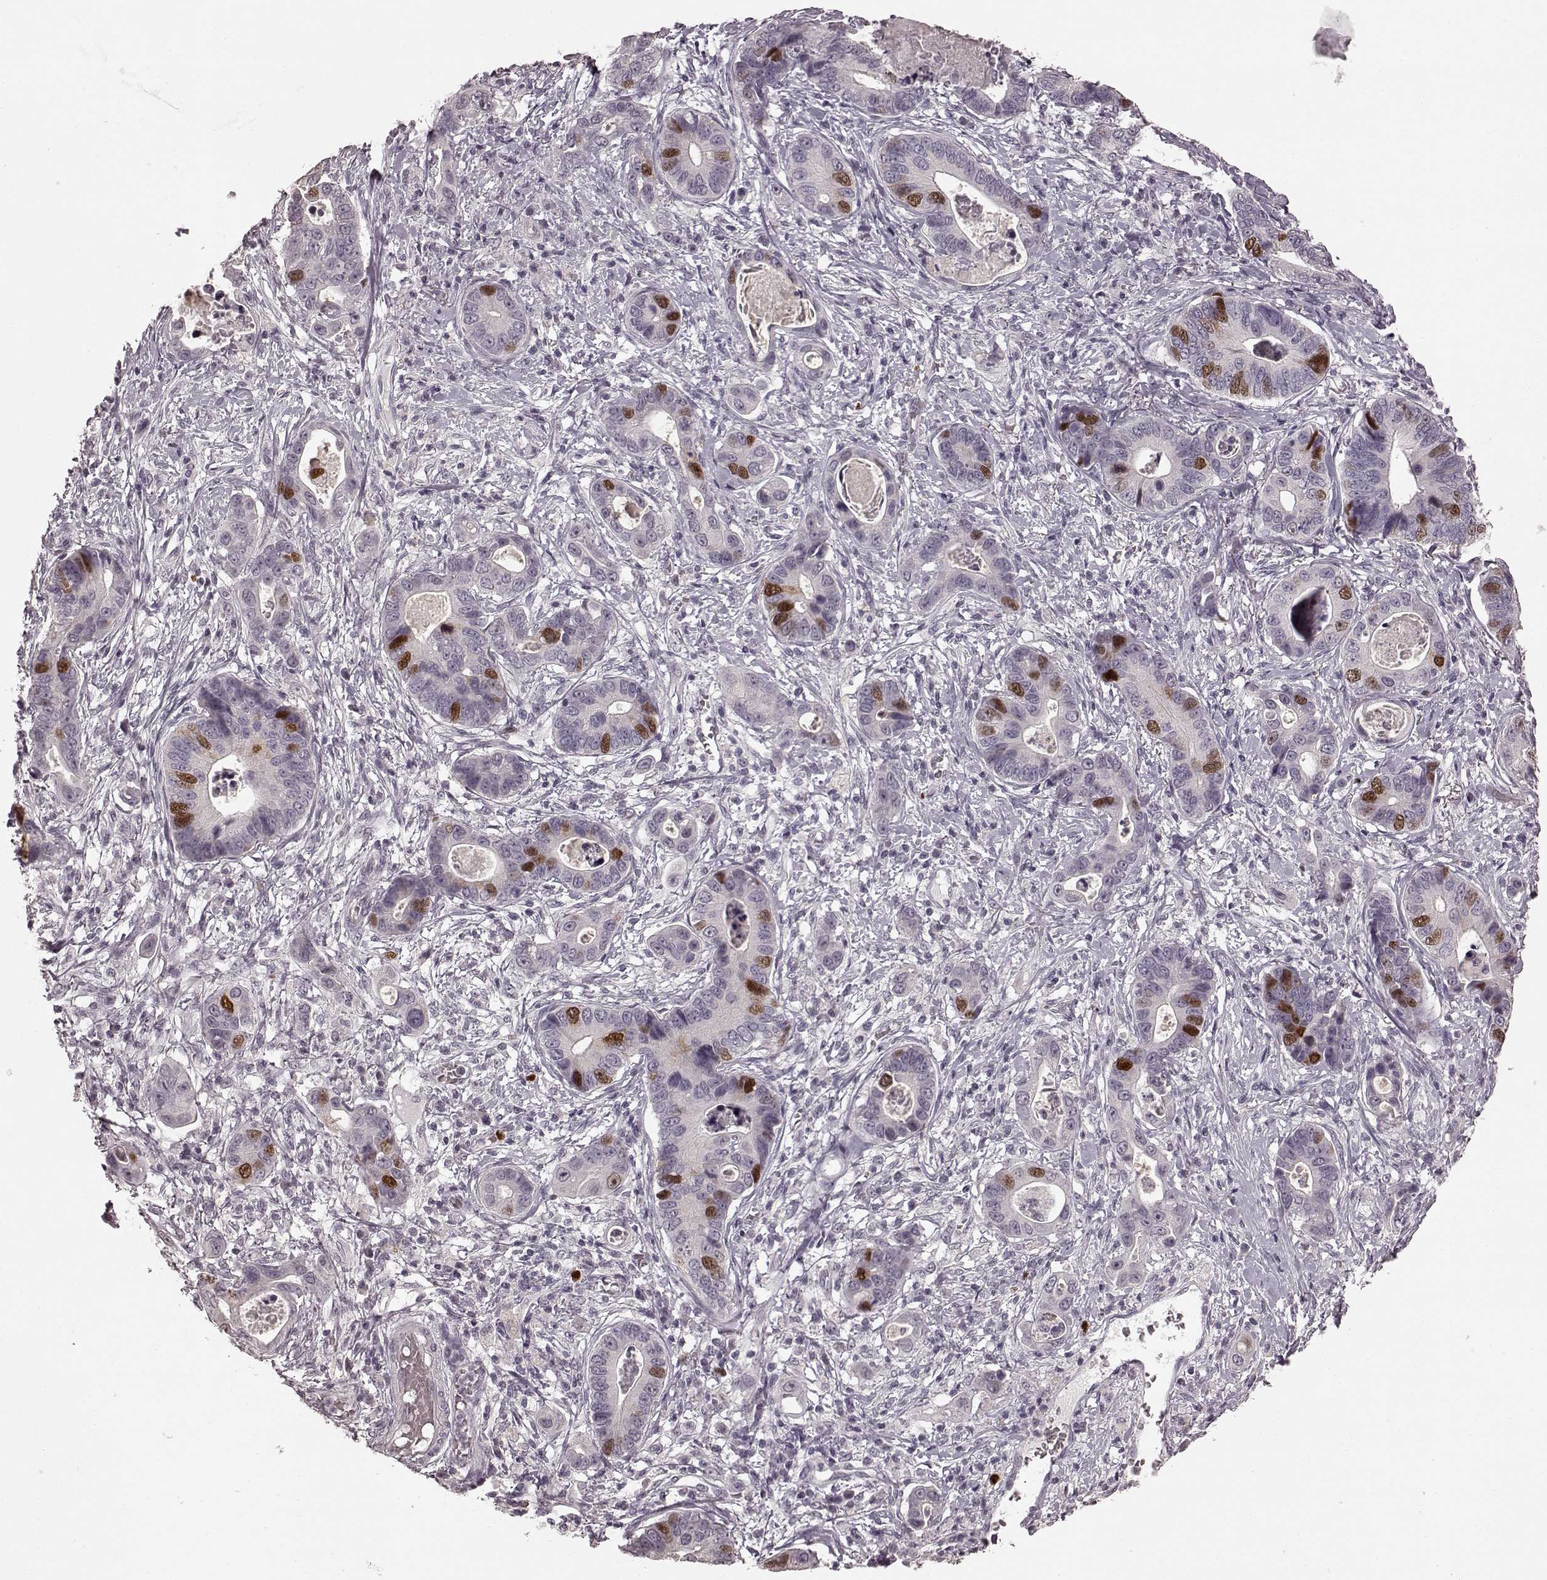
{"staining": {"intensity": "strong", "quantity": "<25%", "location": "nuclear"}, "tissue": "stomach cancer", "cell_type": "Tumor cells", "image_type": "cancer", "snomed": [{"axis": "morphology", "description": "Adenocarcinoma, NOS"}, {"axis": "topography", "description": "Stomach"}], "caption": "A brown stain highlights strong nuclear staining of a protein in stomach adenocarcinoma tumor cells.", "gene": "CCNA2", "patient": {"sex": "male", "age": 84}}